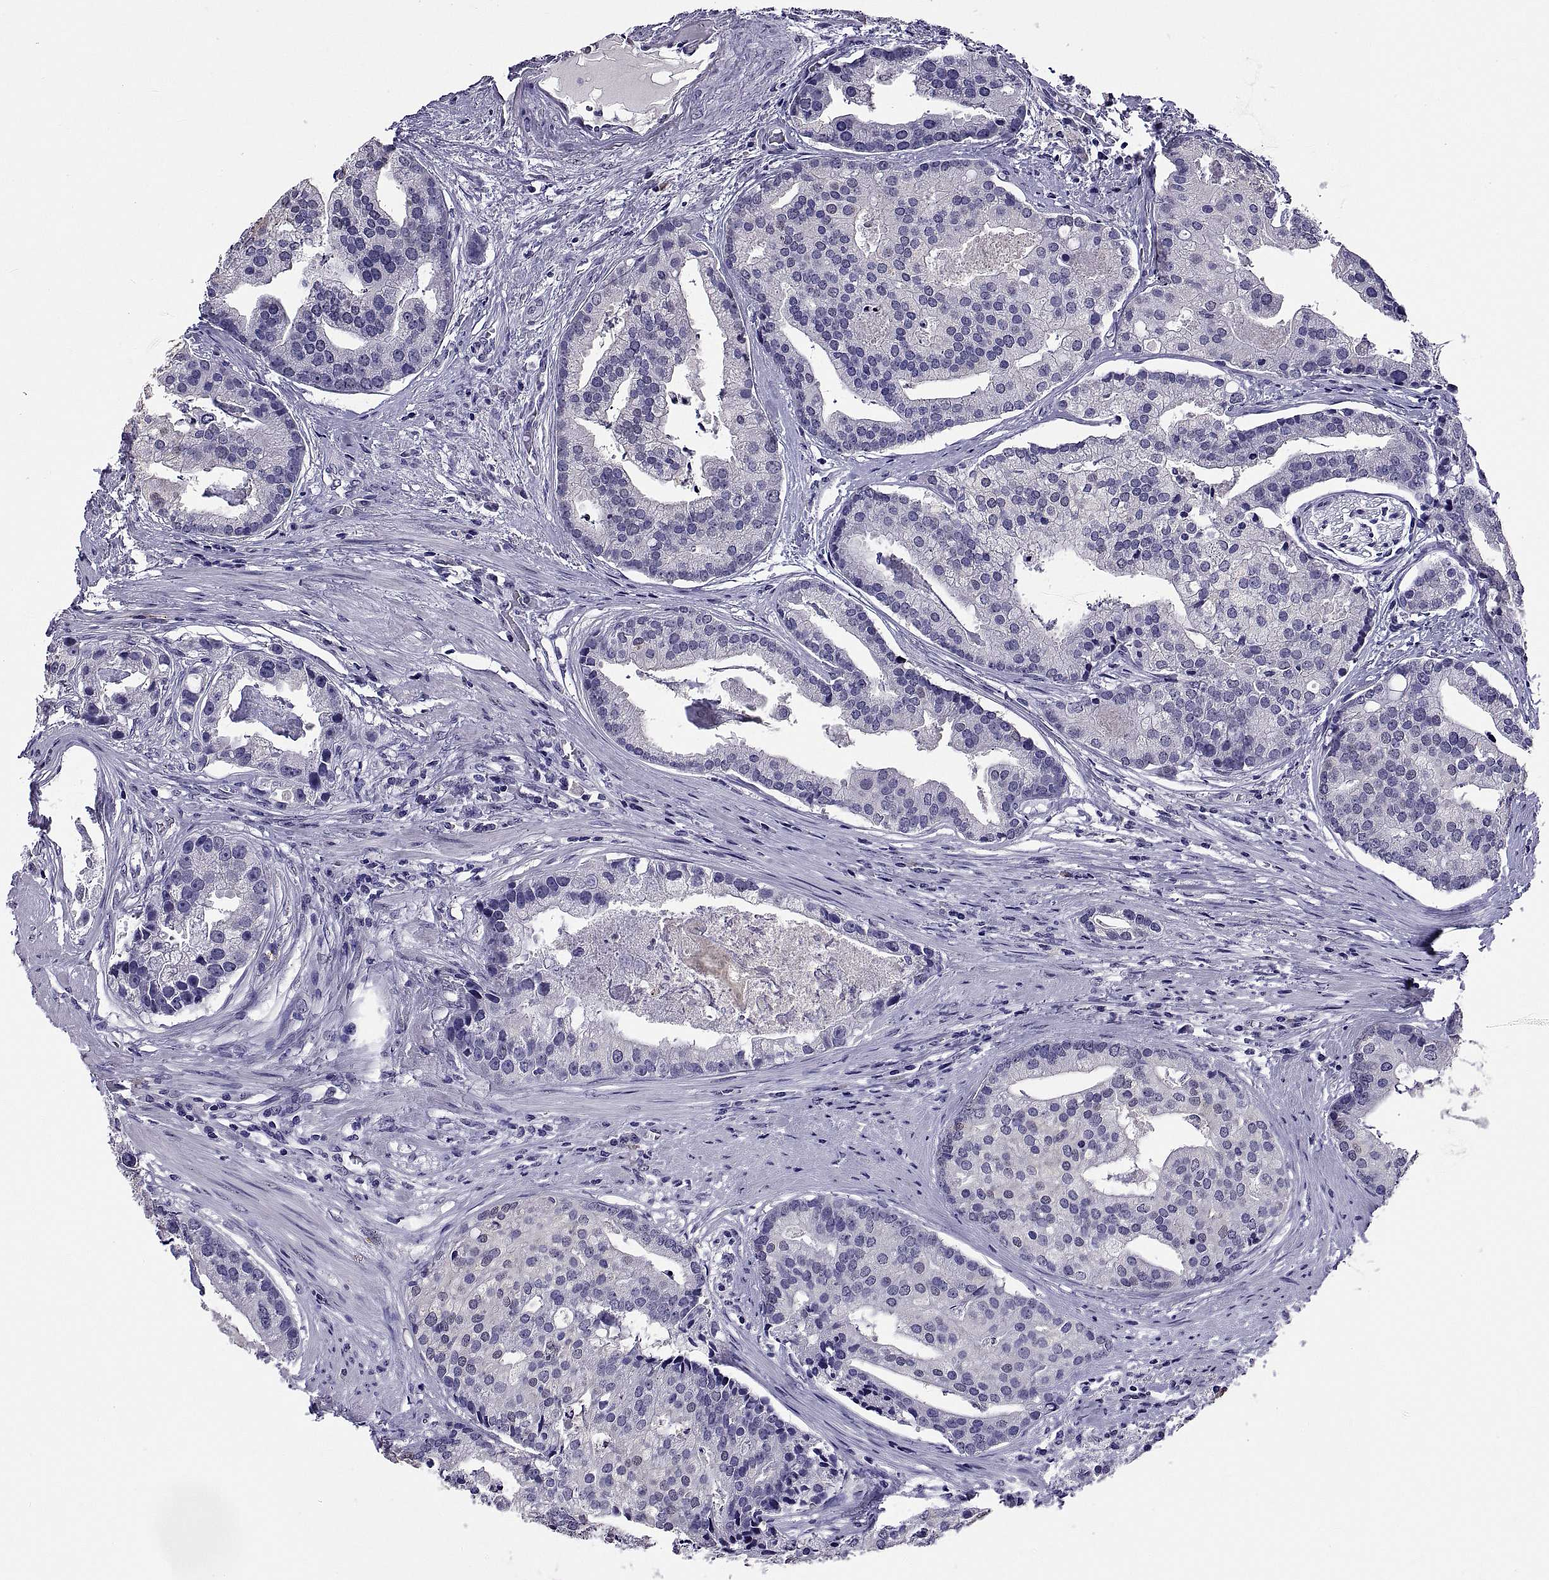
{"staining": {"intensity": "negative", "quantity": "none", "location": "none"}, "tissue": "prostate cancer", "cell_type": "Tumor cells", "image_type": "cancer", "snomed": [{"axis": "morphology", "description": "Adenocarcinoma, NOS"}, {"axis": "topography", "description": "Prostate and seminal vesicle, NOS"}, {"axis": "topography", "description": "Prostate"}], "caption": "This is a image of immunohistochemistry (IHC) staining of adenocarcinoma (prostate), which shows no expression in tumor cells.", "gene": "TGFBR3L", "patient": {"sex": "male", "age": 44}}